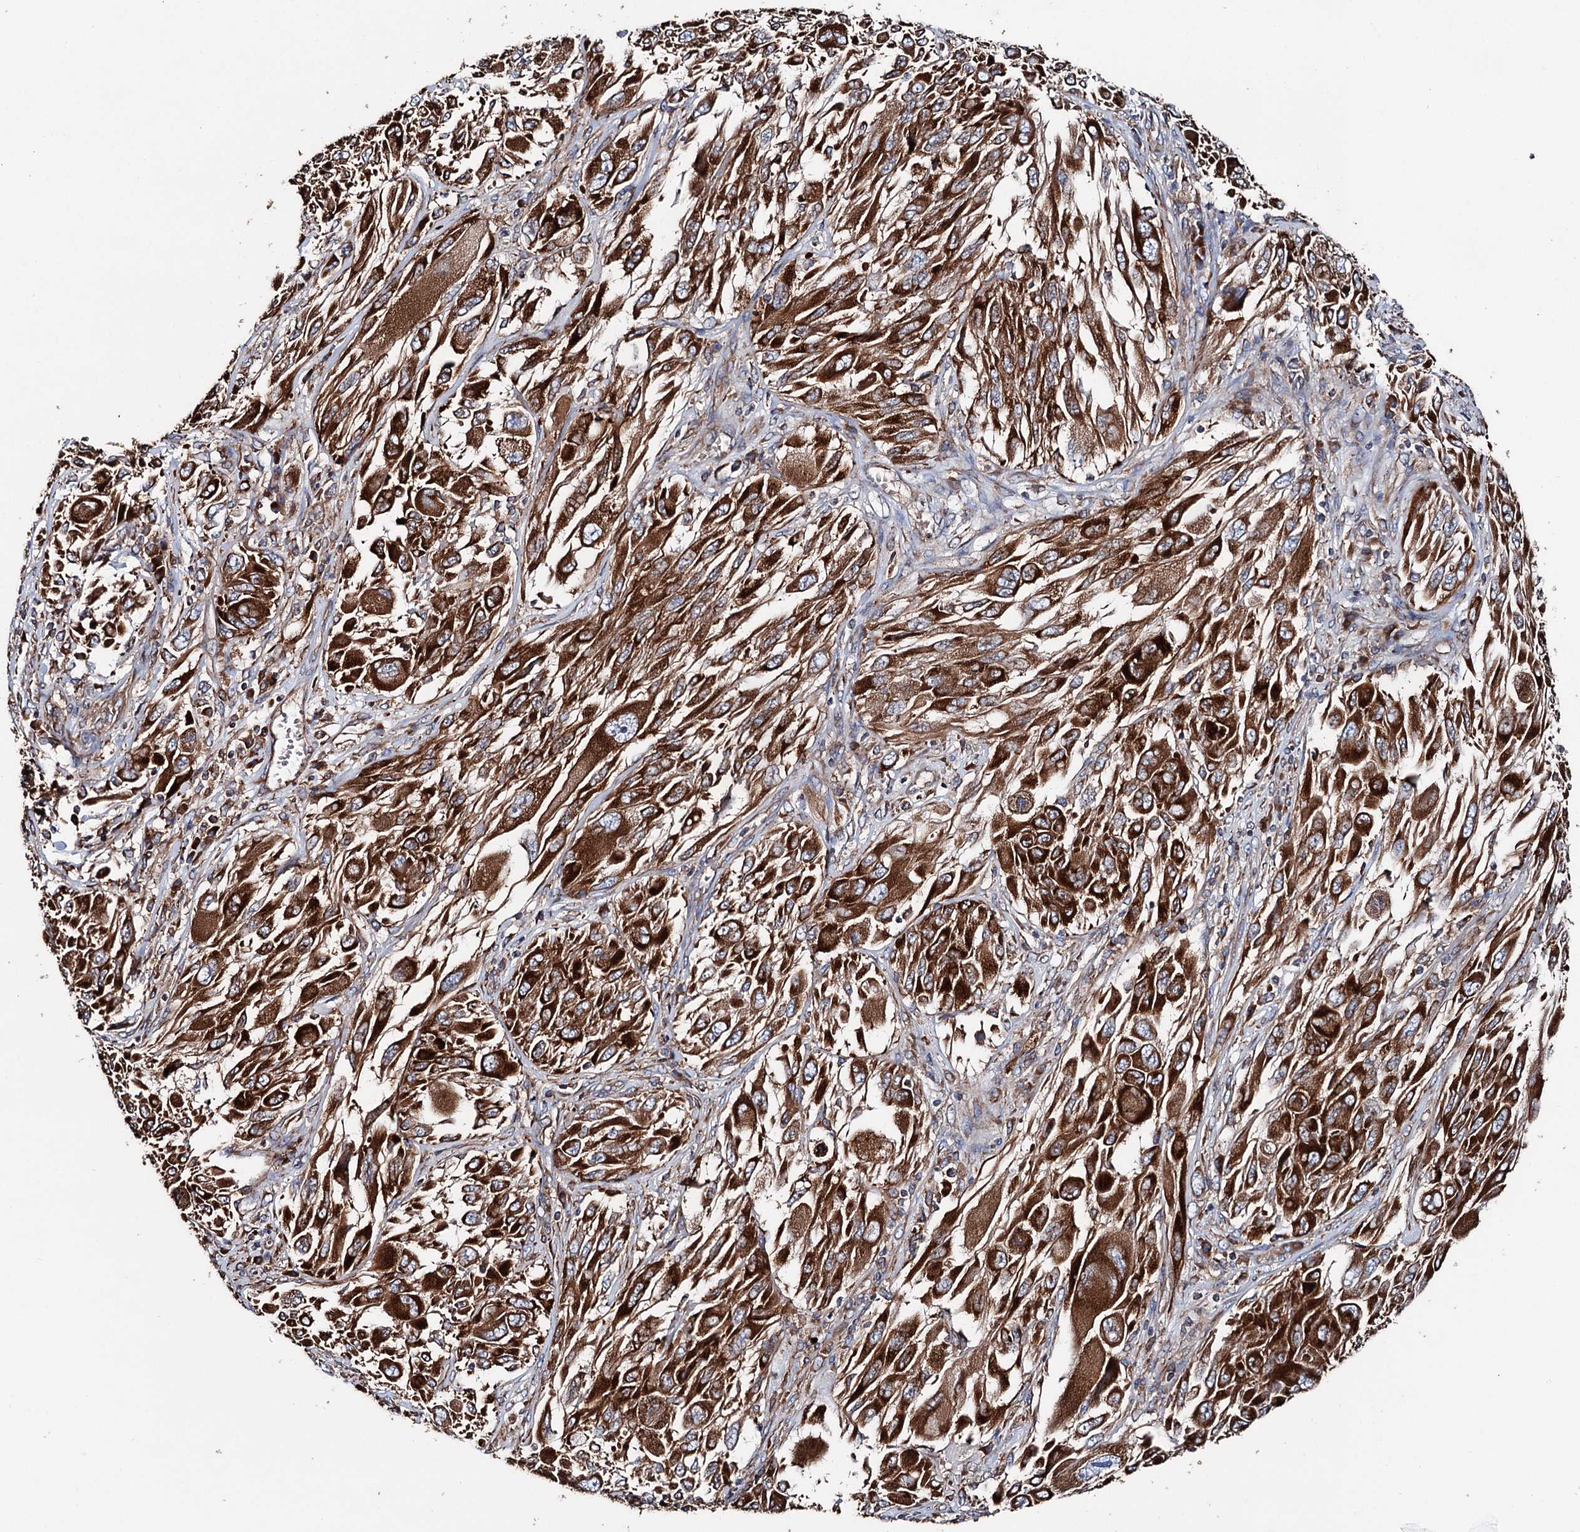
{"staining": {"intensity": "strong", "quantity": ">75%", "location": "cytoplasmic/membranous"}, "tissue": "melanoma", "cell_type": "Tumor cells", "image_type": "cancer", "snomed": [{"axis": "morphology", "description": "Malignant melanoma, NOS"}, {"axis": "topography", "description": "Skin"}], "caption": "DAB (3,3'-diaminobenzidine) immunohistochemical staining of human melanoma exhibits strong cytoplasmic/membranous protein staining in approximately >75% of tumor cells.", "gene": "ERP29", "patient": {"sex": "female", "age": 91}}